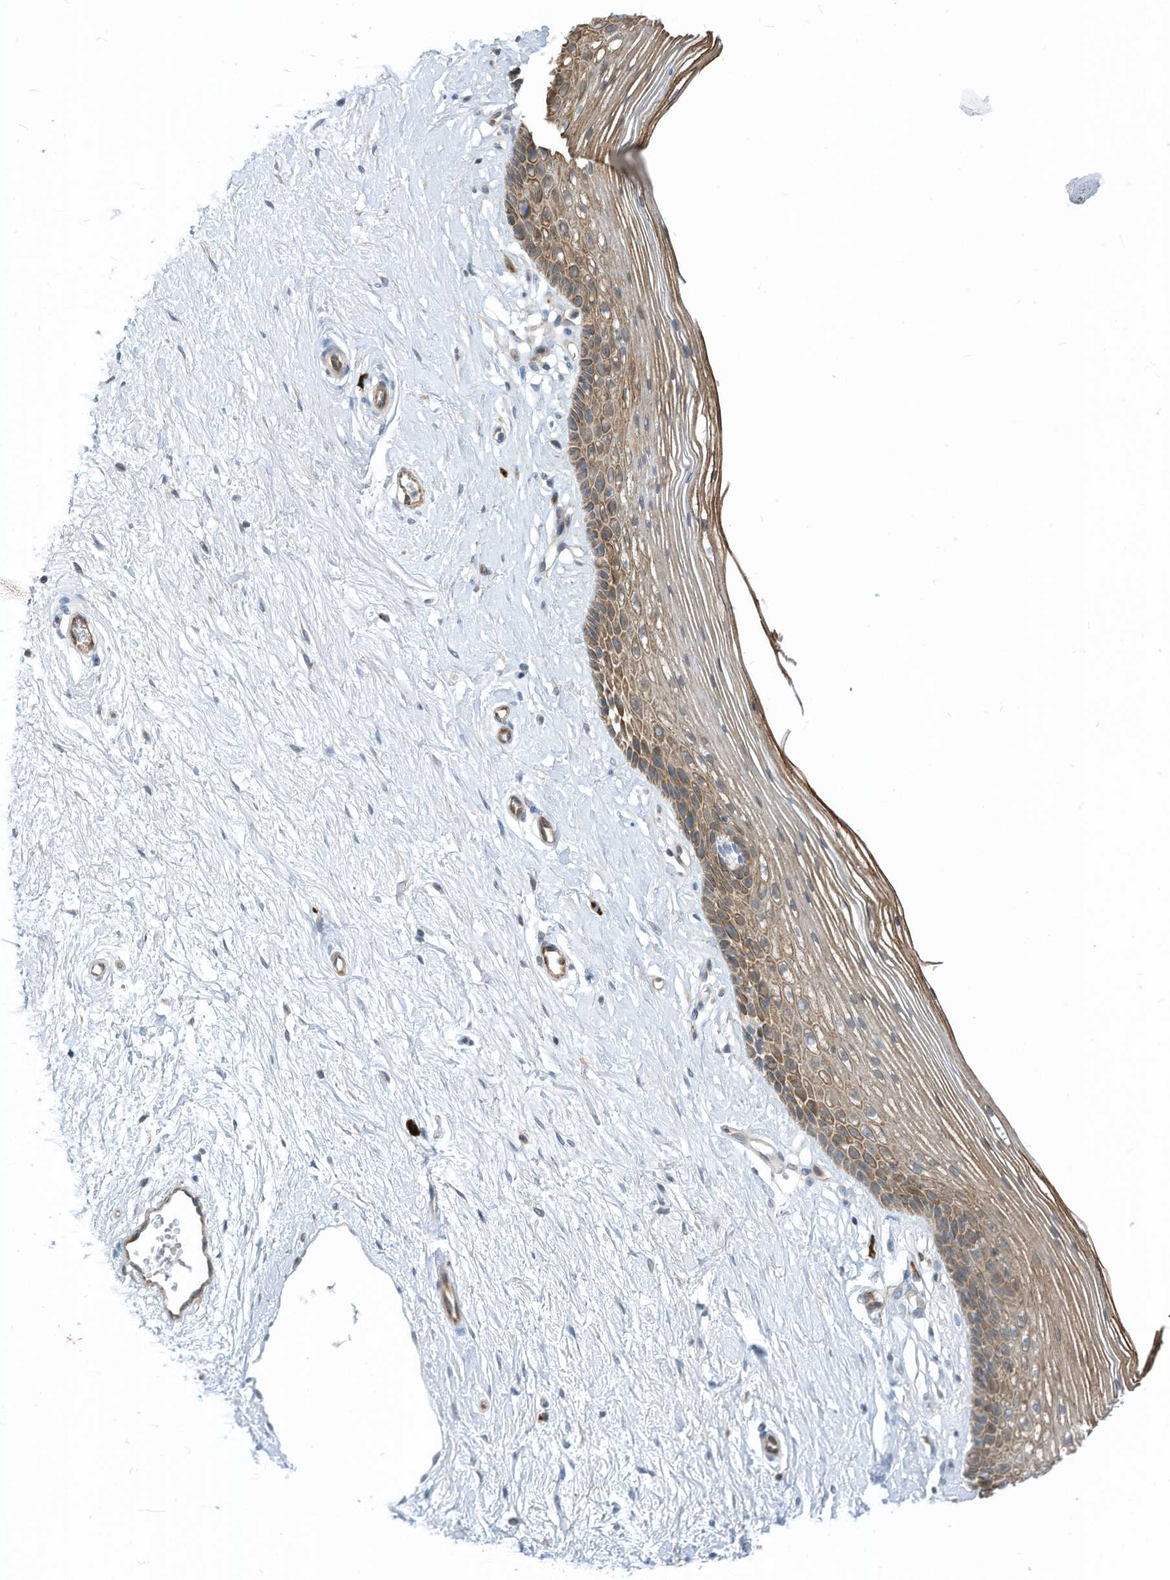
{"staining": {"intensity": "moderate", "quantity": ">75%", "location": "cytoplasmic/membranous"}, "tissue": "vagina", "cell_type": "Squamous epithelial cells", "image_type": "normal", "snomed": [{"axis": "morphology", "description": "Normal tissue, NOS"}, {"axis": "topography", "description": "Vagina"}], "caption": "High-magnification brightfield microscopy of normal vagina stained with DAB (3,3'-diaminobenzidine) (brown) and counterstained with hematoxylin (blue). squamous epithelial cells exhibit moderate cytoplasmic/membranous positivity is seen in approximately>75% of cells.", "gene": "GPATCH3", "patient": {"sex": "female", "age": 46}}